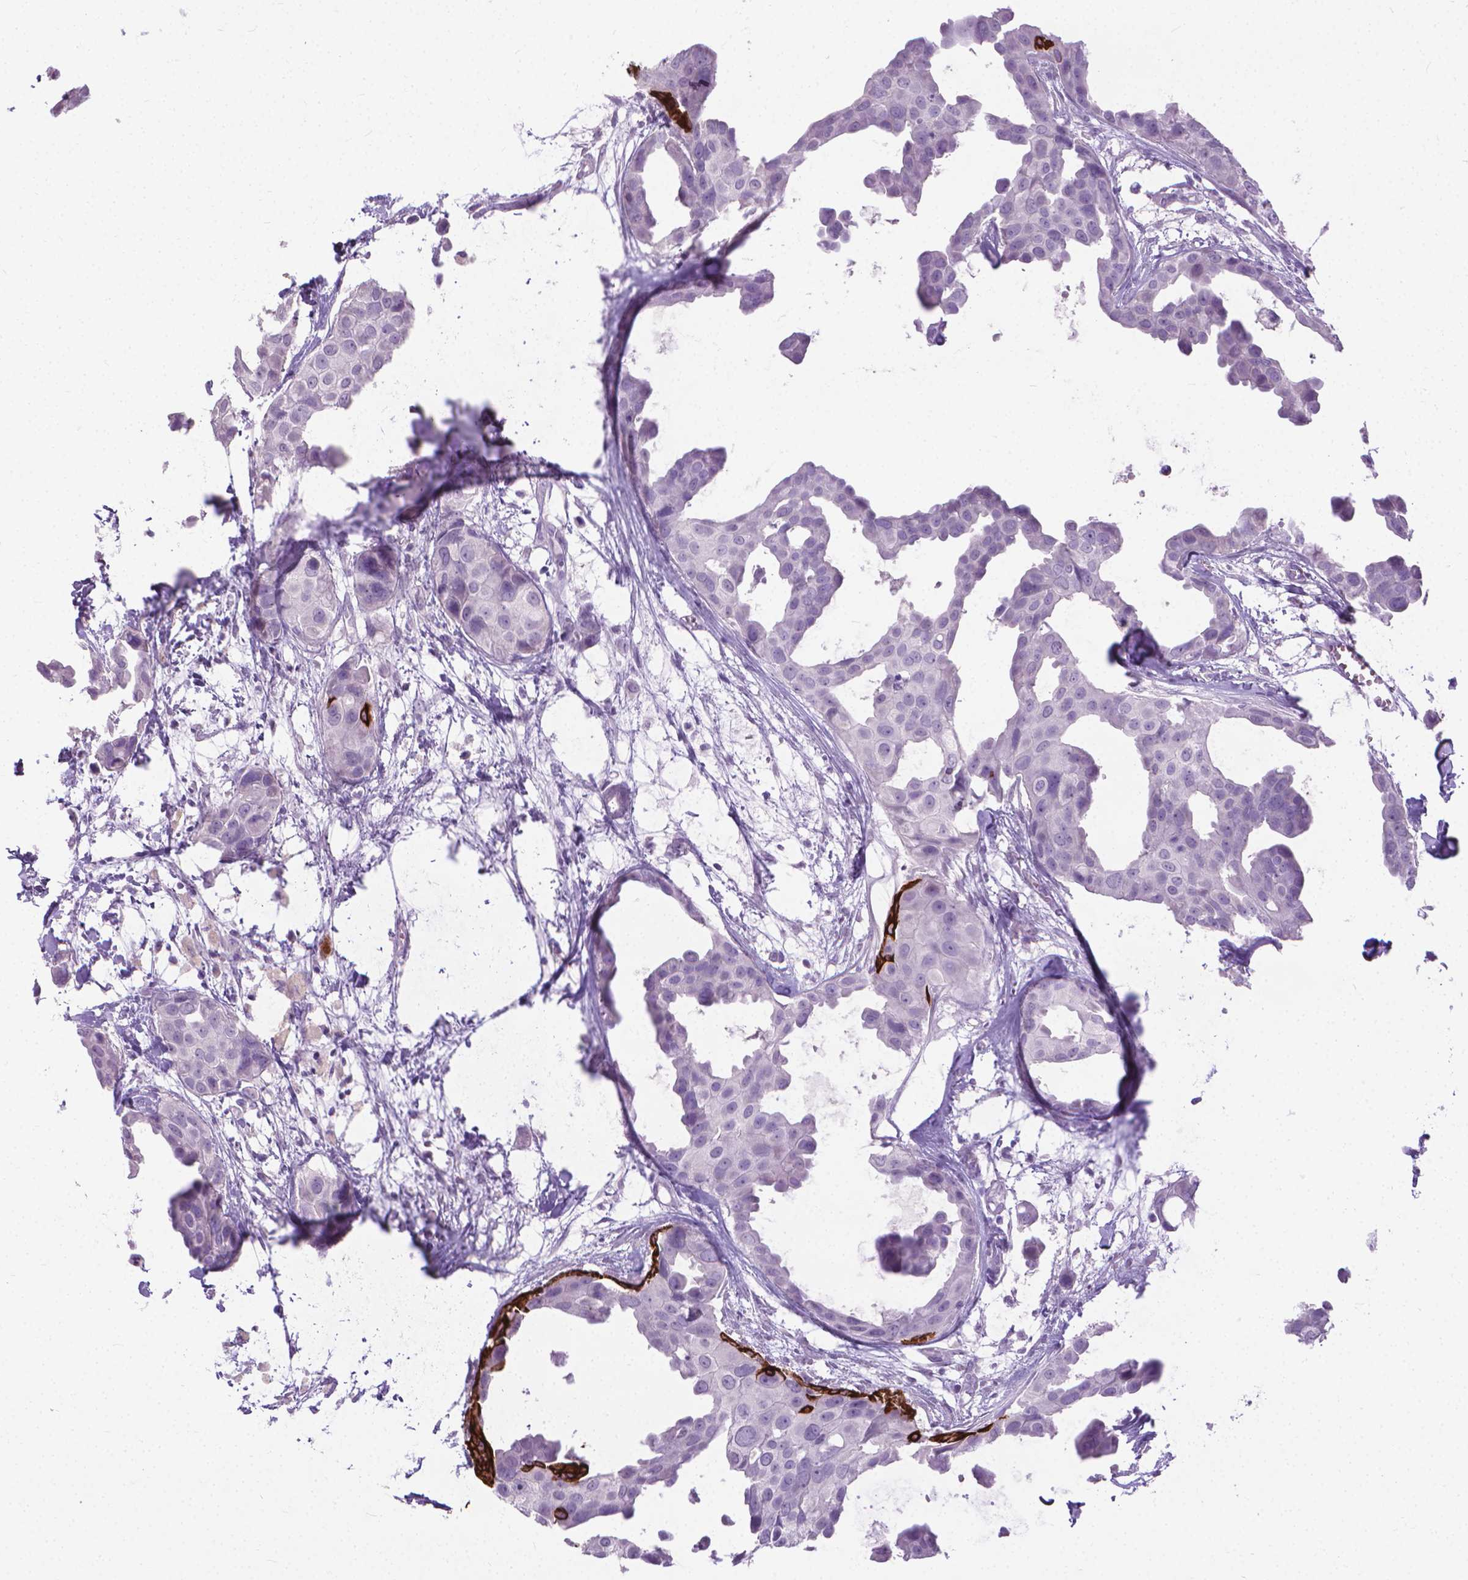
{"staining": {"intensity": "negative", "quantity": "none", "location": "none"}, "tissue": "breast cancer", "cell_type": "Tumor cells", "image_type": "cancer", "snomed": [{"axis": "morphology", "description": "Duct carcinoma"}, {"axis": "topography", "description": "Breast"}], "caption": "The photomicrograph shows no significant positivity in tumor cells of breast cancer. The staining is performed using DAB brown chromogen with nuclei counter-stained in using hematoxylin.", "gene": "KRT5", "patient": {"sex": "female", "age": 38}}